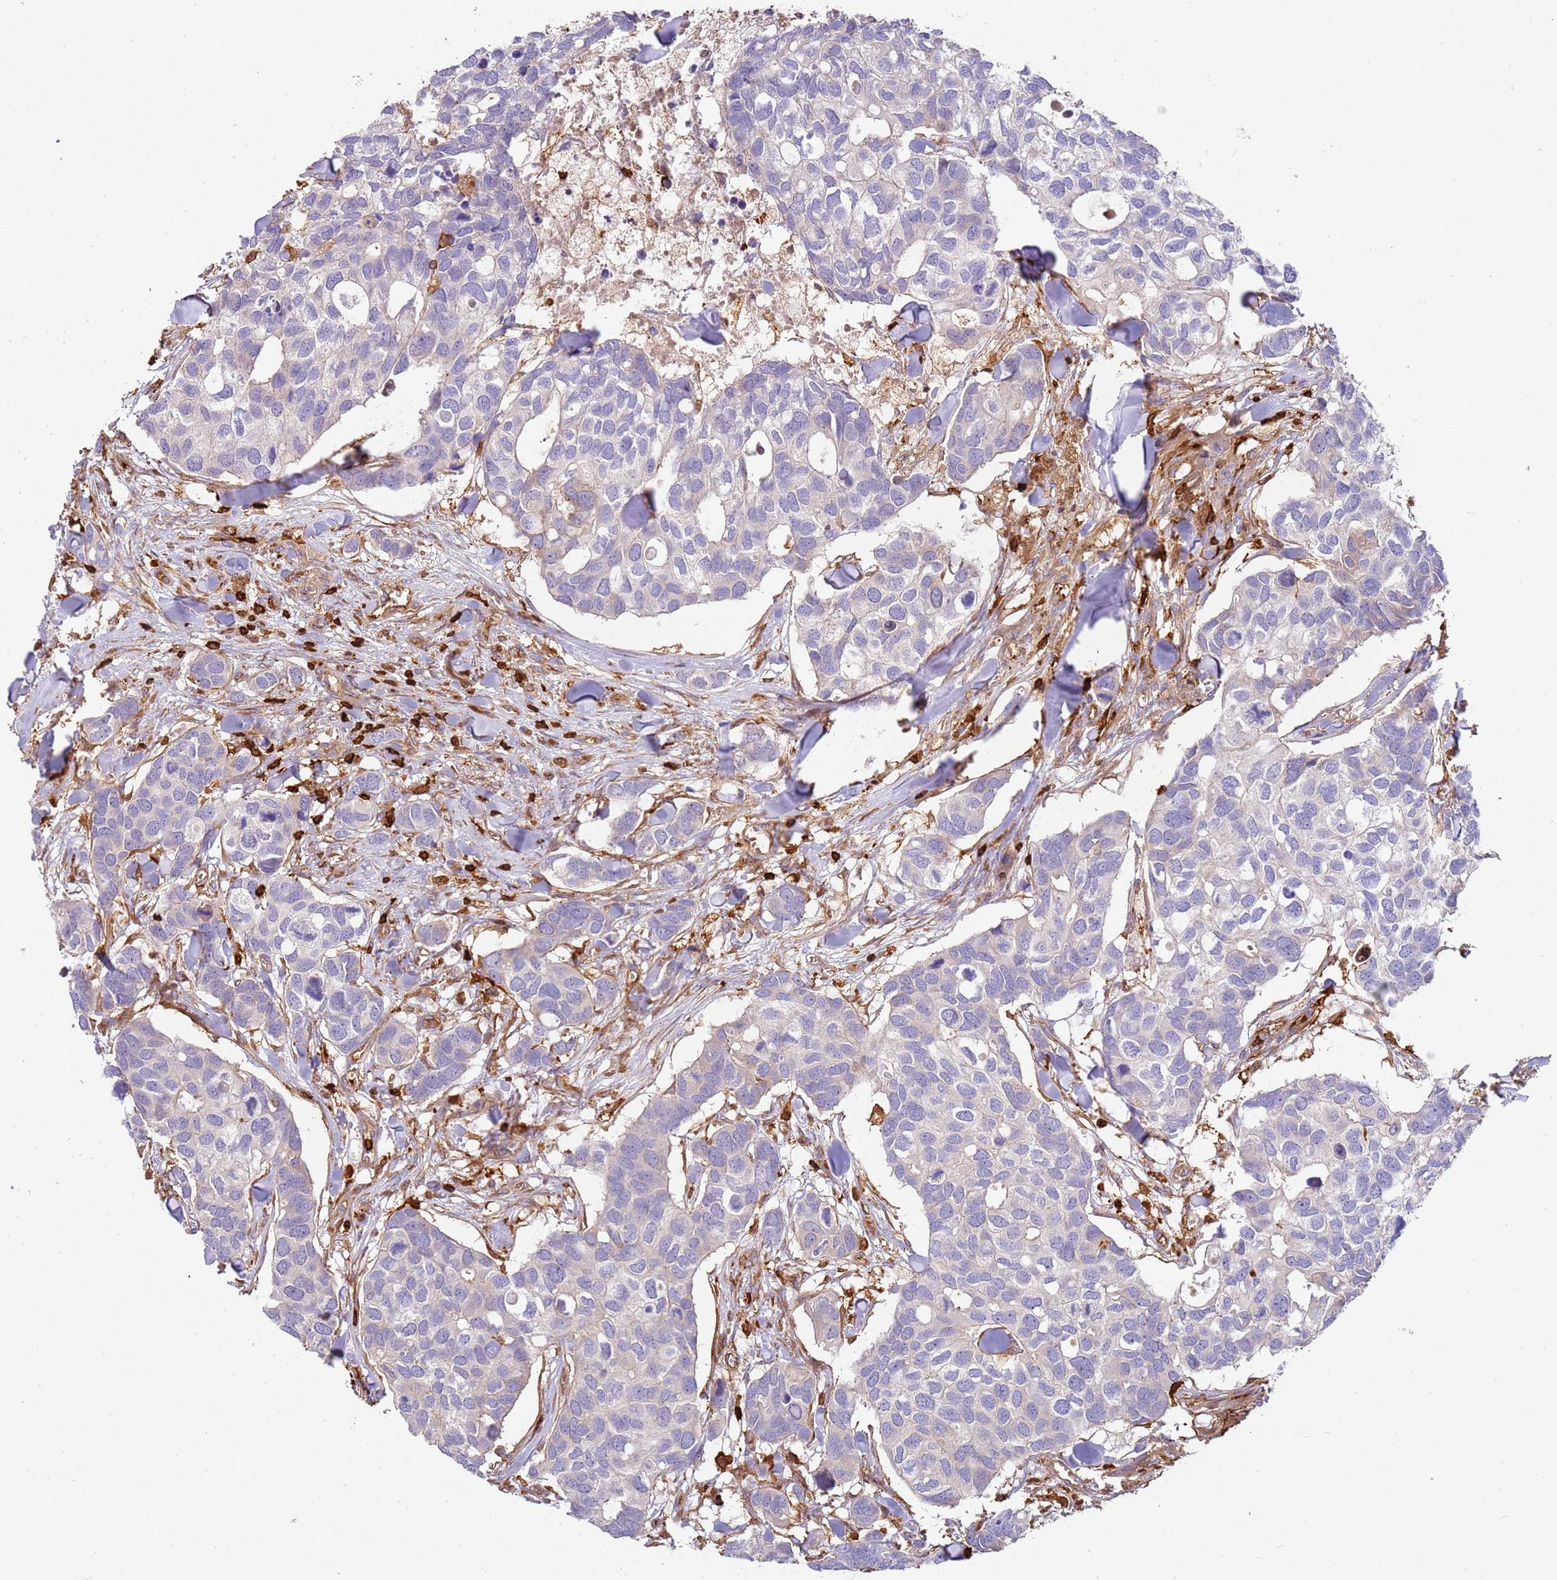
{"staining": {"intensity": "negative", "quantity": "none", "location": "none"}, "tissue": "breast cancer", "cell_type": "Tumor cells", "image_type": "cancer", "snomed": [{"axis": "morphology", "description": "Duct carcinoma"}, {"axis": "topography", "description": "Breast"}], "caption": "High power microscopy histopathology image of an immunohistochemistry (IHC) photomicrograph of breast invasive ductal carcinoma, revealing no significant staining in tumor cells.", "gene": "OR6P1", "patient": {"sex": "female", "age": 83}}